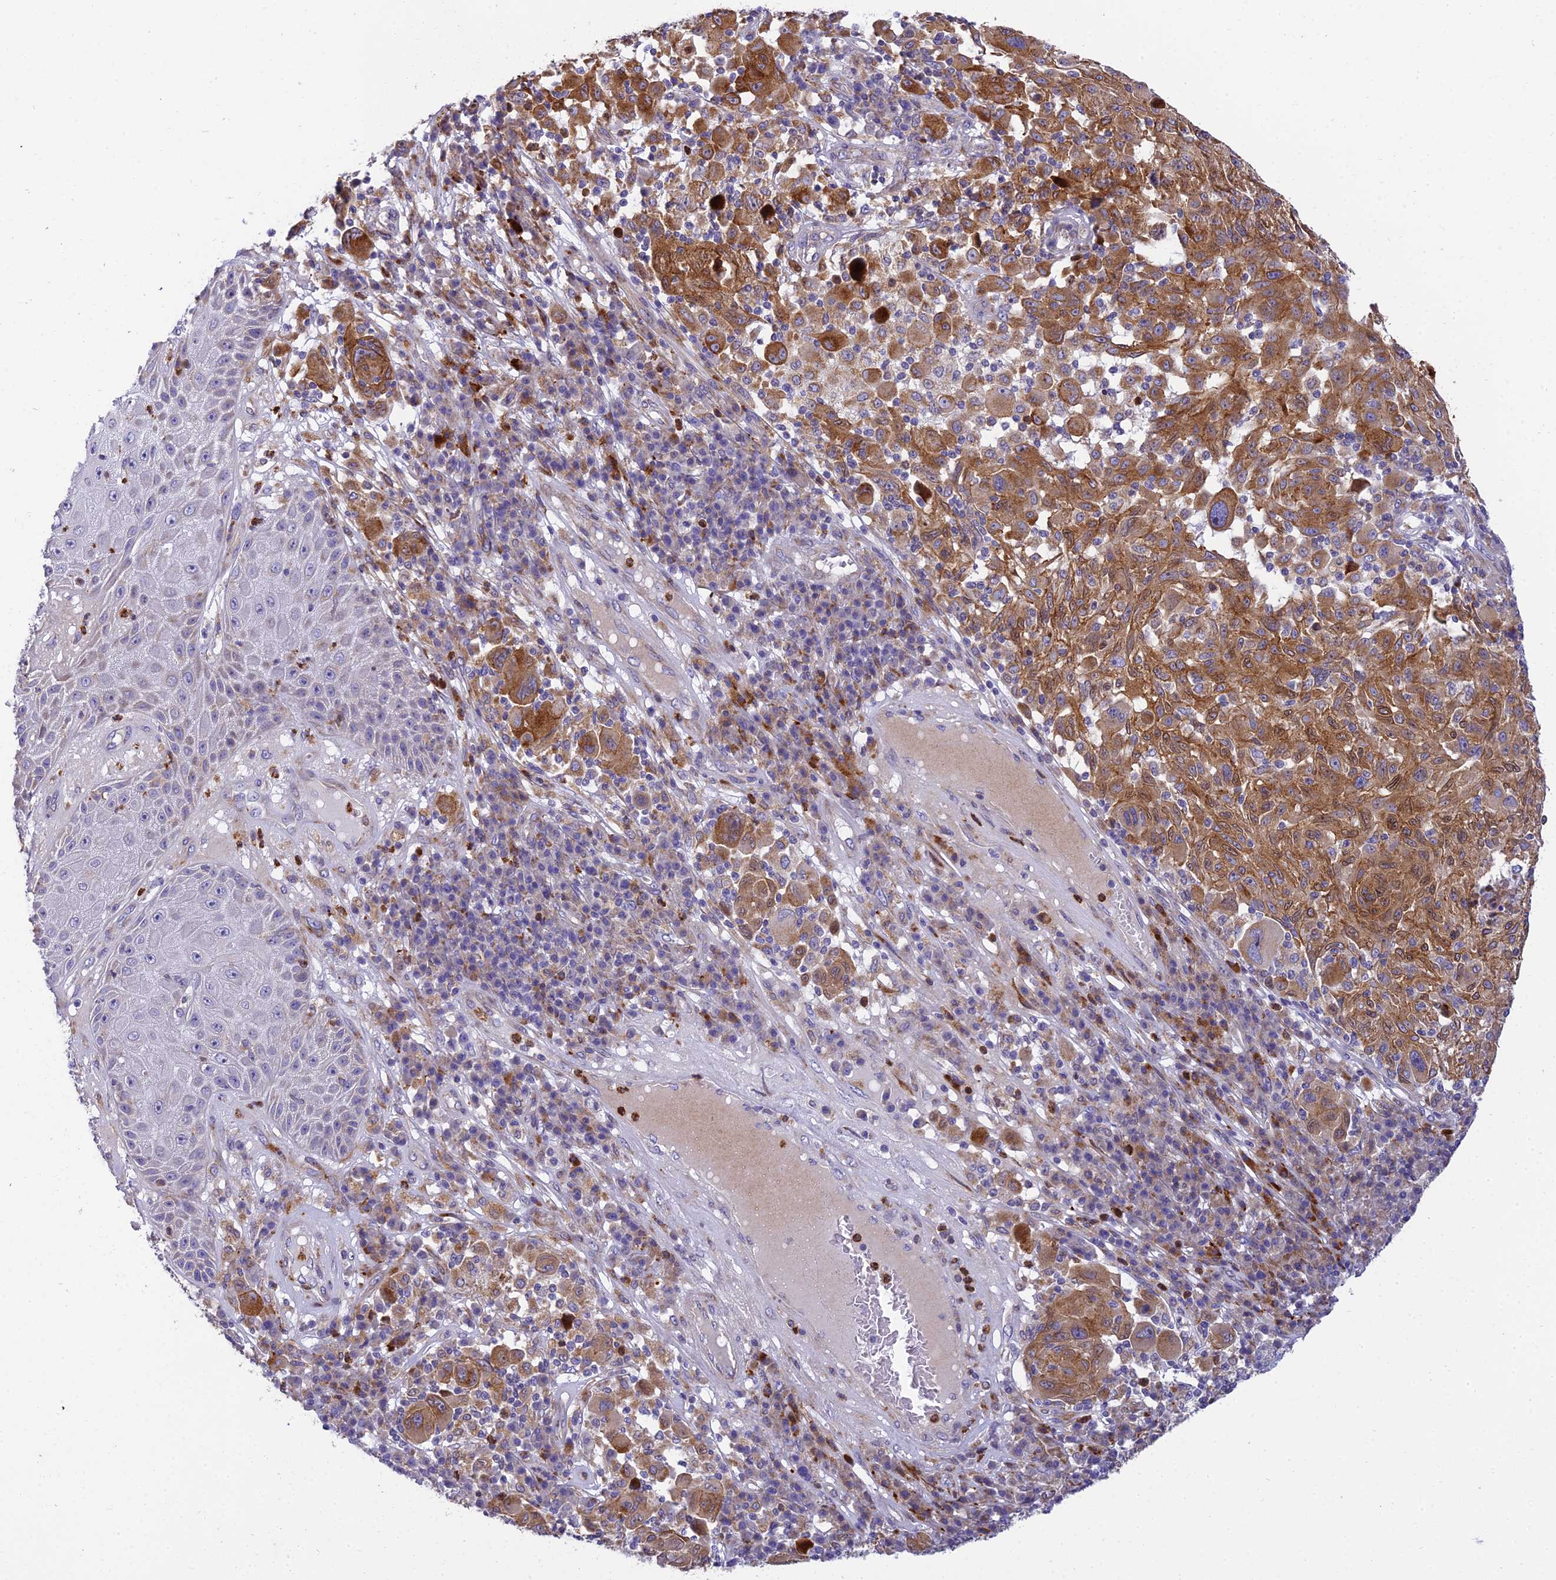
{"staining": {"intensity": "moderate", "quantity": ">75%", "location": "cytoplasmic/membranous,nuclear"}, "tissue": "melanoma", "cell_type": "Tumor cells", "image_type": "cancer", "snomed": [{"axis": "morphology", "description": "Malignant melanoma, NOS"}, {"axis": "topography", "description": "Skin"}], "caption": "Protein staining reveals moderate cytoplasmic/membranous and nuclear expression in approximately >75% of tumor cells in melanoma.", "gene": "CLCN7", "patient": {"sex": "male", "age": 53}}